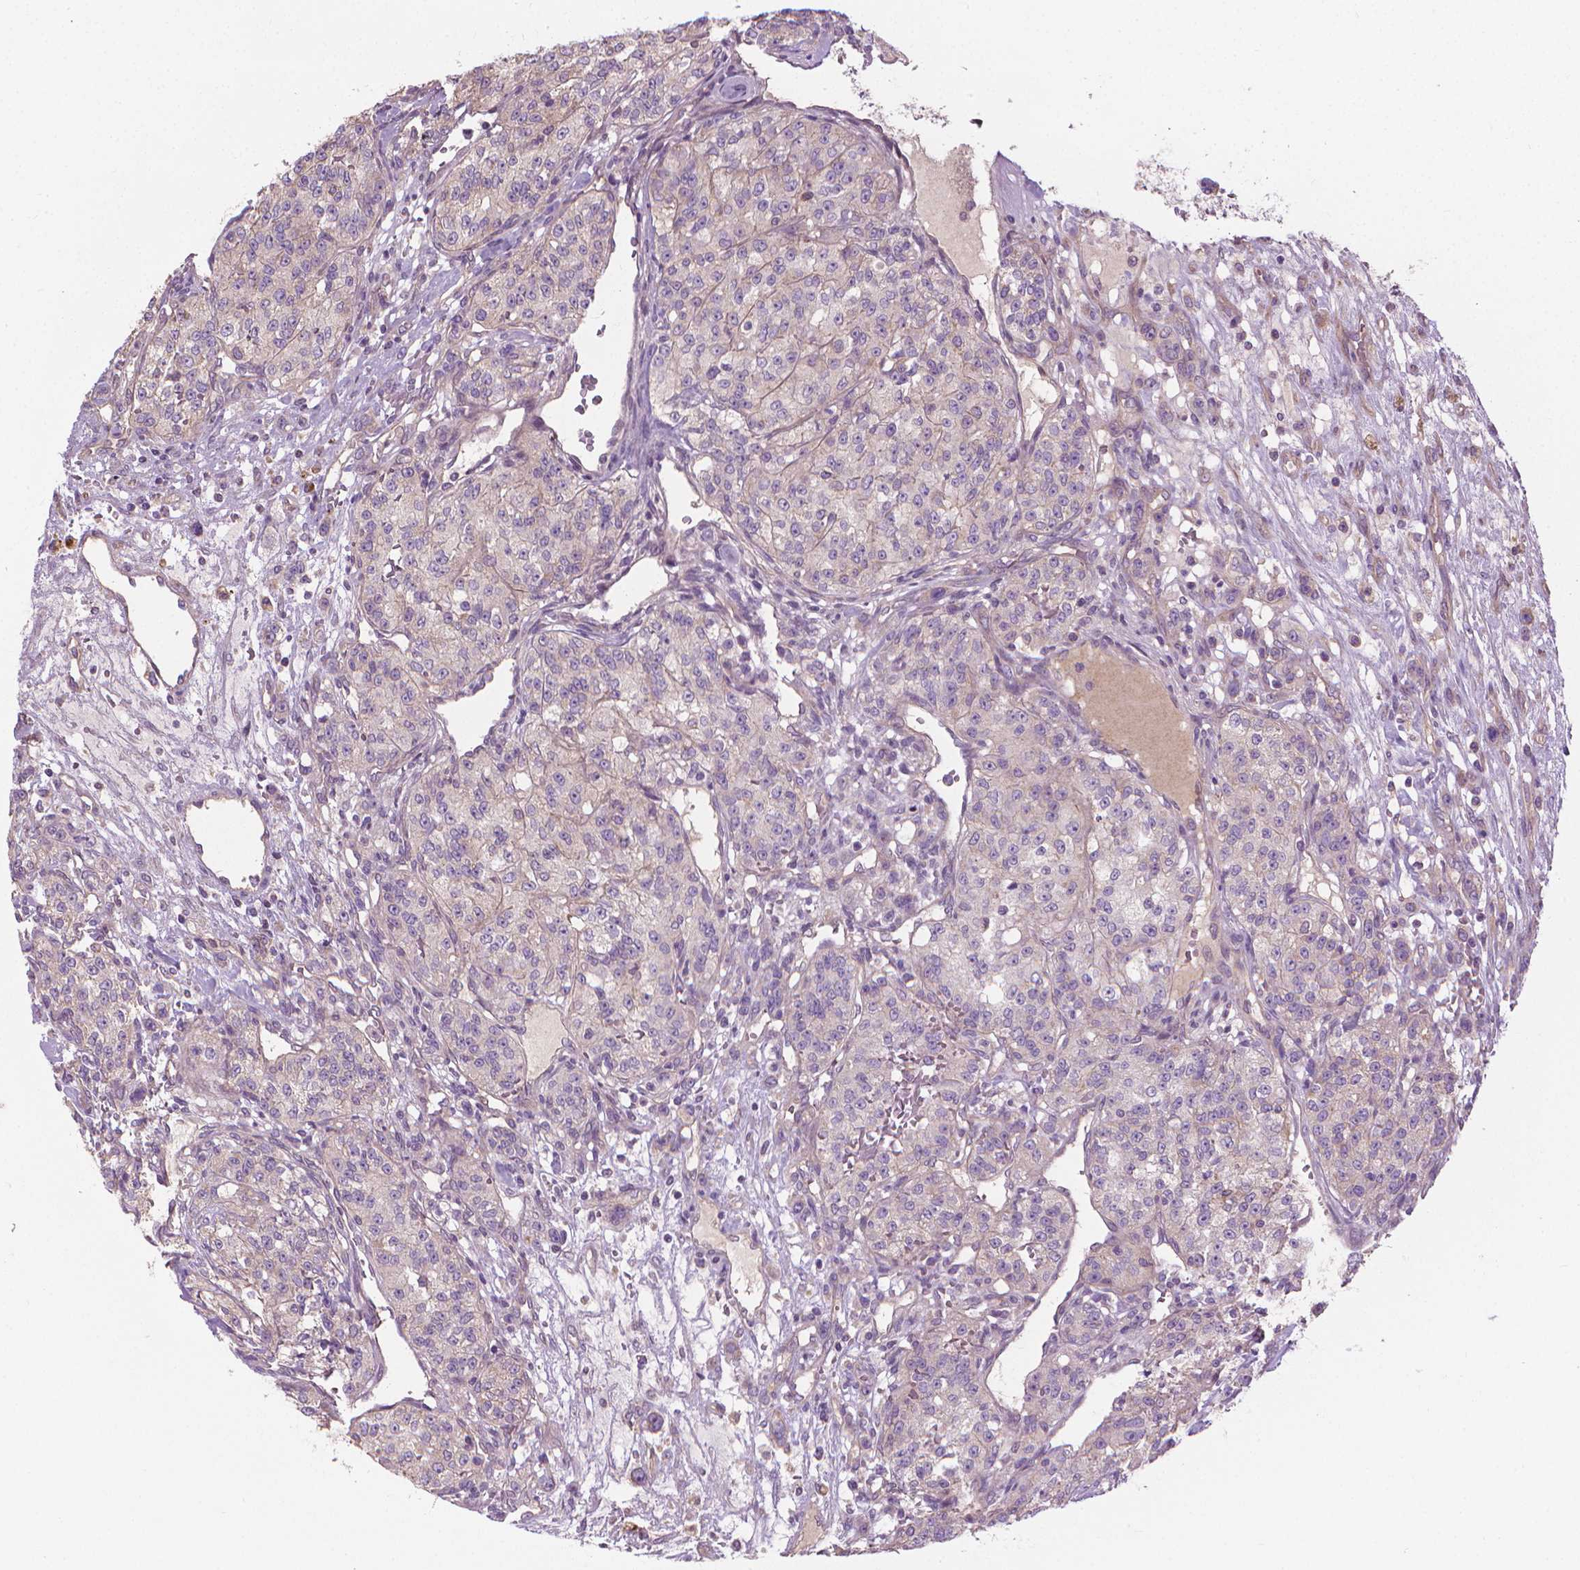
{"staining": {"intensity": "negative", "quantity": "none", "location": "none"}, "tissue": "renal cancer", "cell_type": "Tumor cells", "image_type": "cancer", "snomed": [{"axis": "morphology", "description": "Adenocarcinoma, NOS"}, {"axis": "topography", "description": "Kidney"}], "caption": "Human renal cancer (adenocarcinoma) stained for a protein using IHC displays no staining in tumor cells.", "gene": "RIIAD1", "patient": {"sex": "female", "age": 63}}